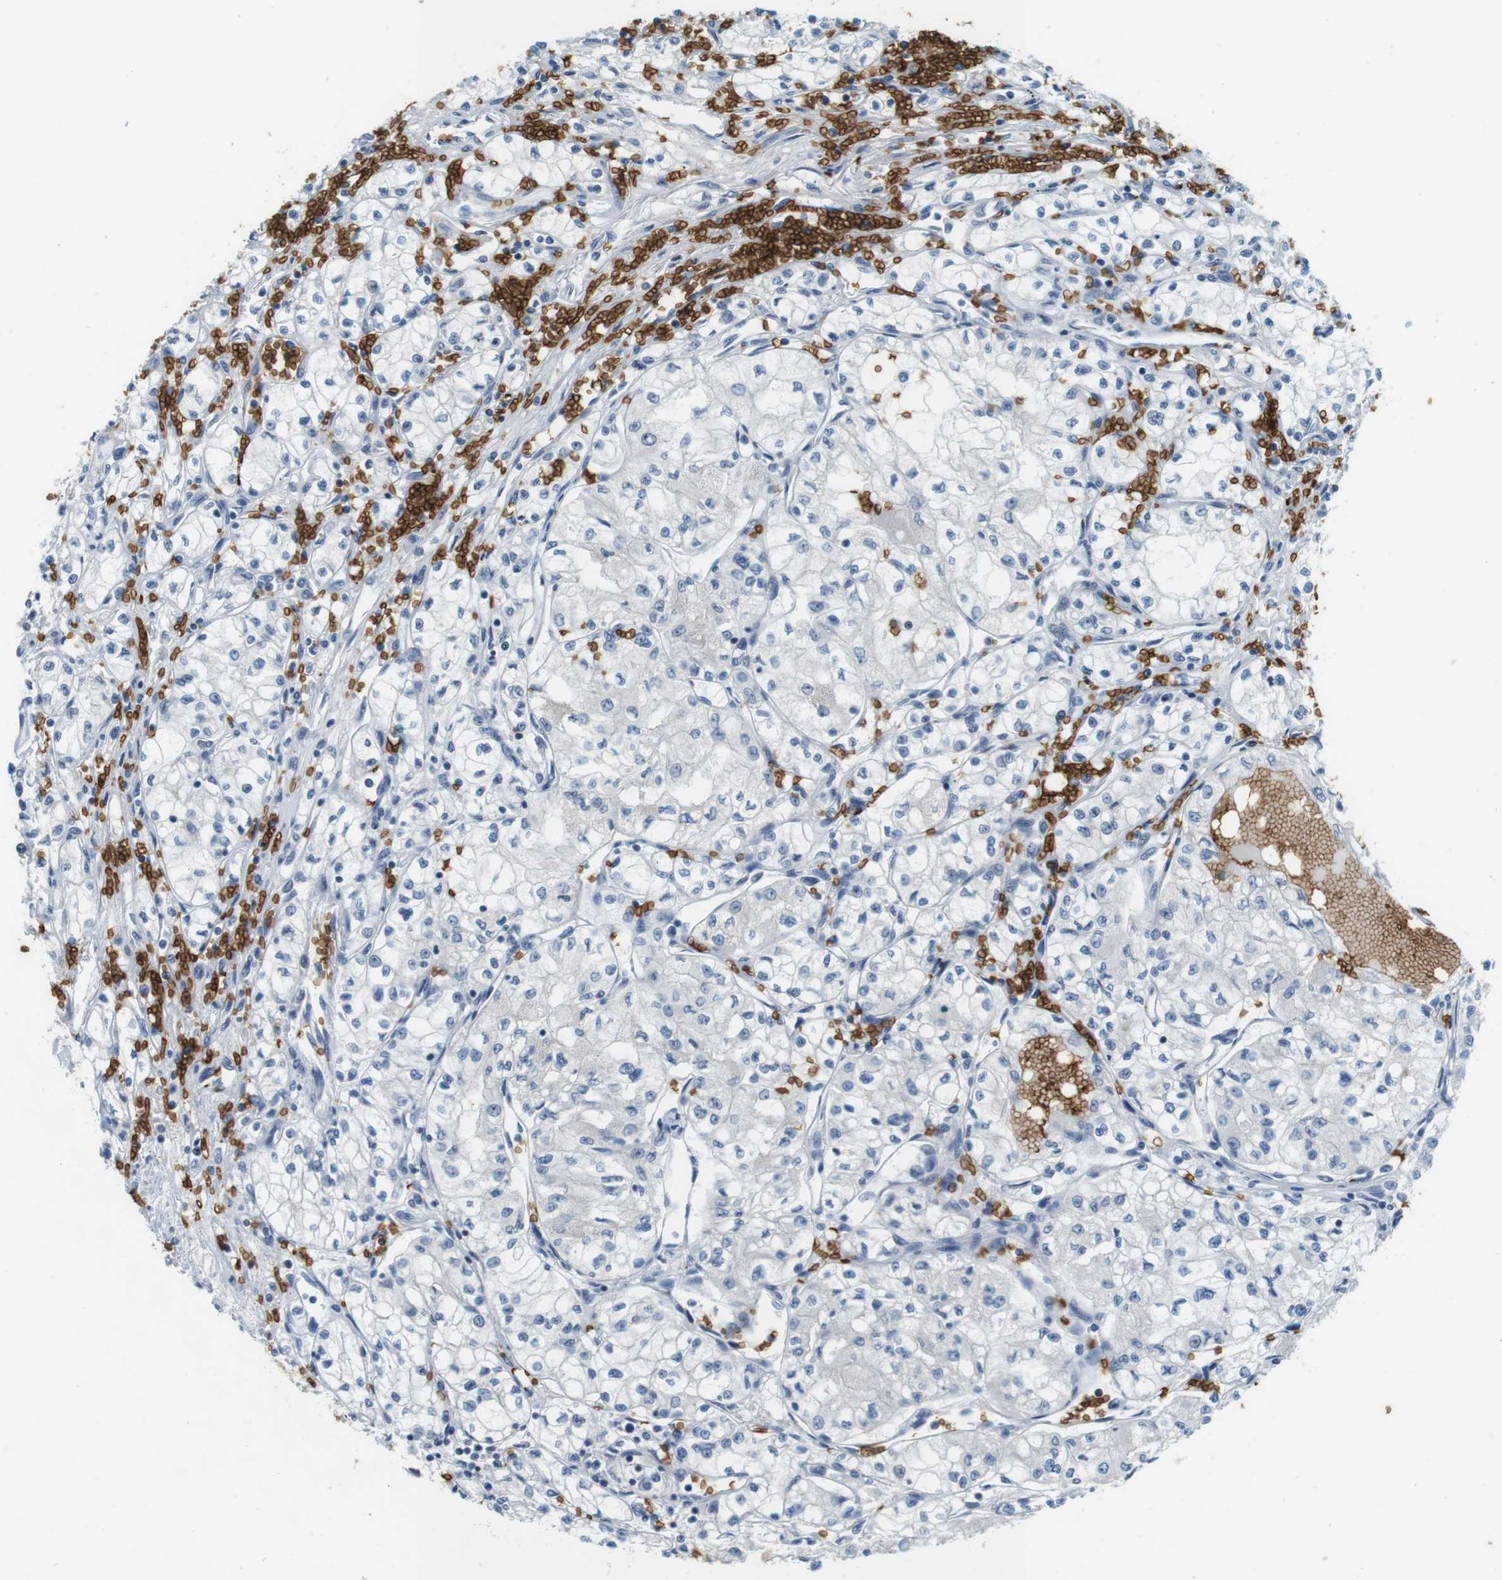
{"staining": {"intensity": "negative", "quantity": "none", "location": "none"}, "tissue": "renal cancer", "cell_type": "Tumor cells", "image_type": "cancer", "snomed": [{"axis": "morphology", "description": "Normal tissue, NOS"}, {"axis": "morphology", "description": "Adenocarcinoma, NOS"}, {"axis": "topography", "description": "Kidney"}], "caption": "The immunohistochemistry (IHC) photomicrograph has no significant staining in tumor cells of renal cancer tissue. (Stains: DAB (3,3'-diaminobenzidine) IHC with hematoxylin counter stain, Microscopy: brightfield microscopy at high magnification).", "gene": "SLC4A1", "patient": {"sex": "male", "age": 59}}